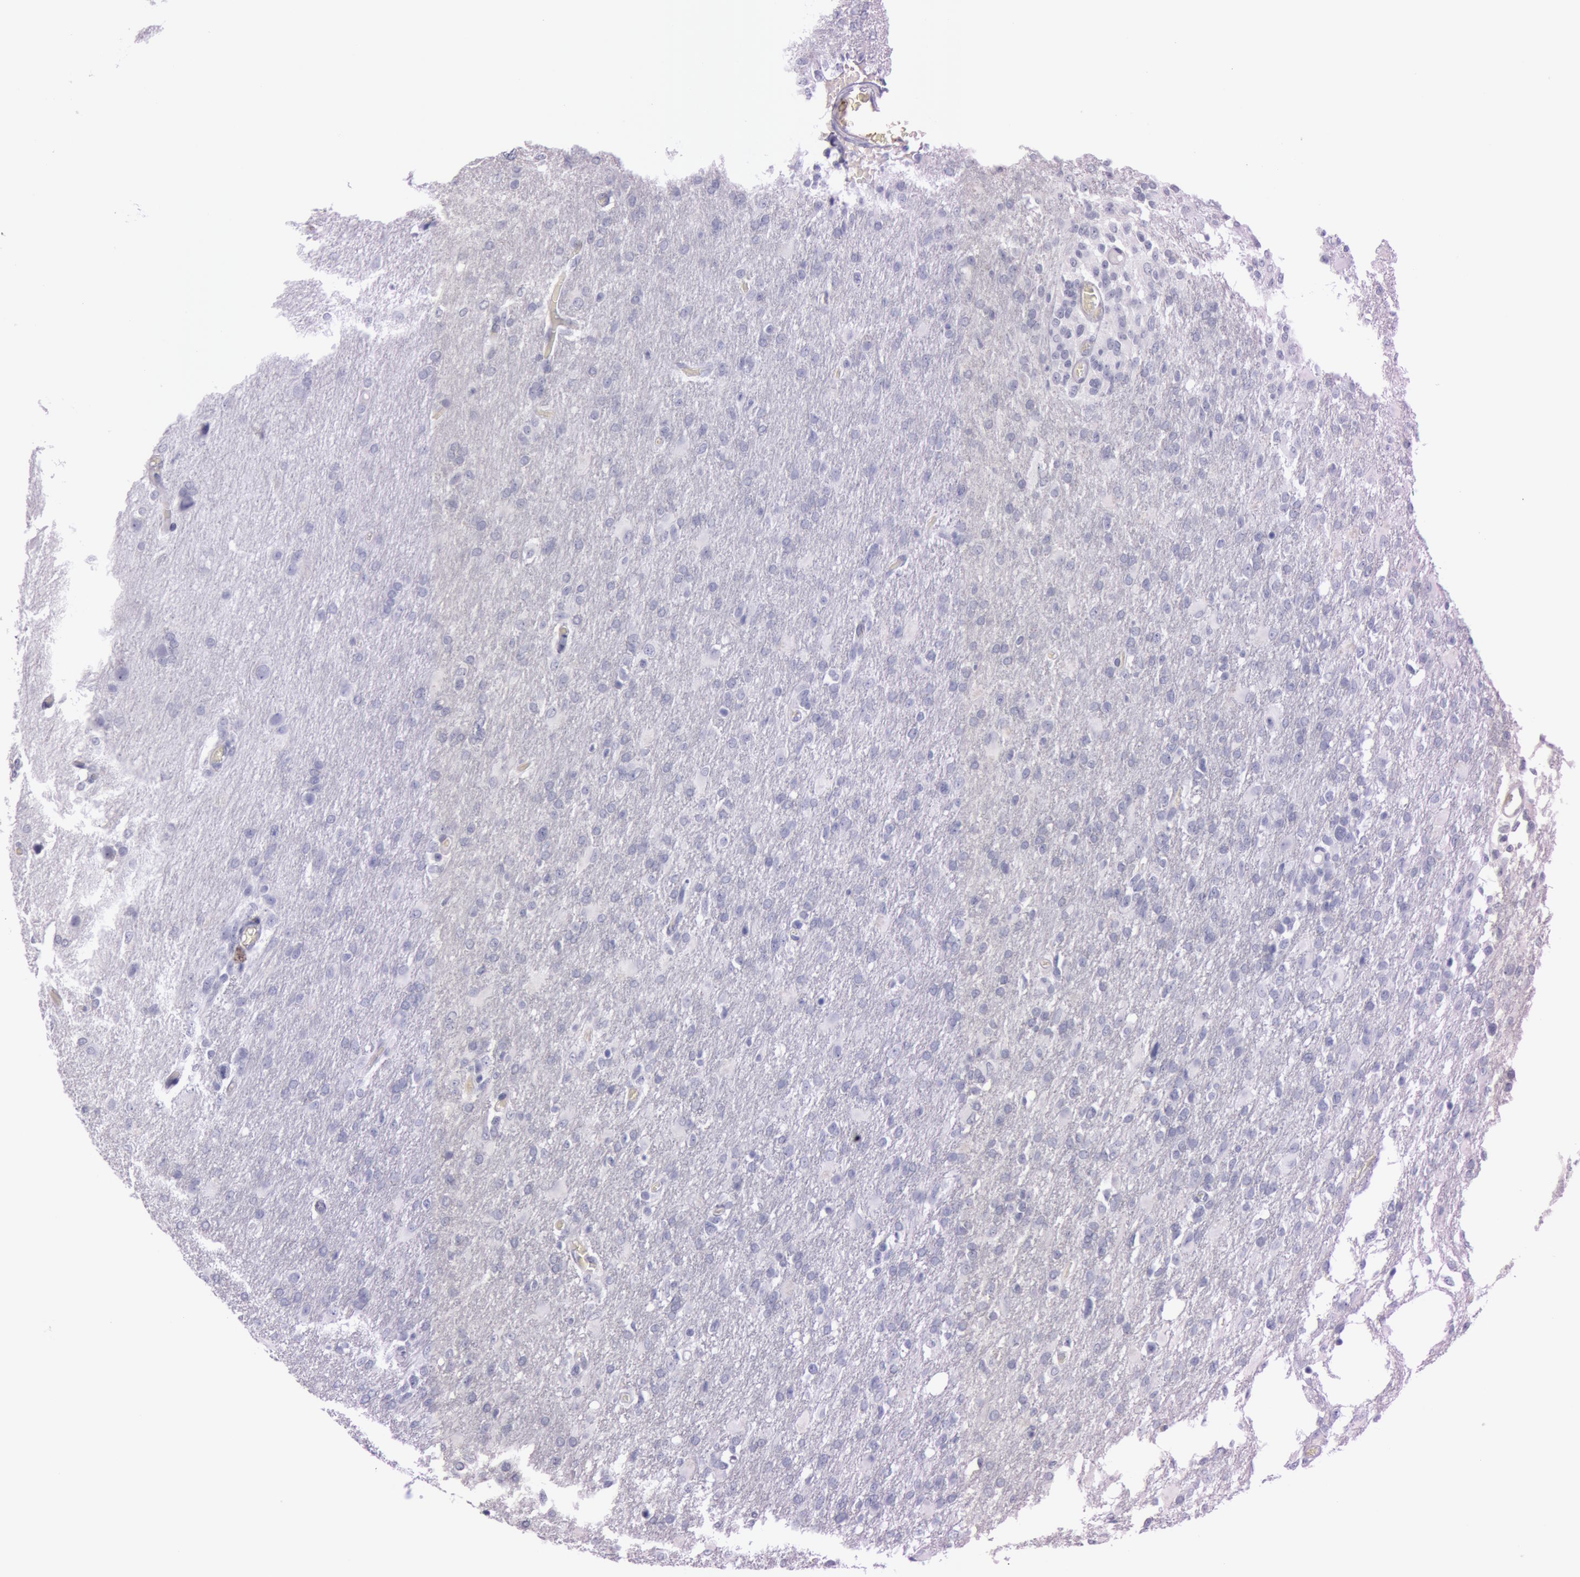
{"staining": {"intensity": "negative", "quantity": "none", "location": "none"}, "tissue": "glioma", "cell_type": "Tumor cells", "image_type": "cancer", "snomed": [{"axis": "morphology", "description": "Glioma, malignant, High grade"}, {"axis": "topography", "description": "Brain"}], "caption": "Human glioma stained for a protein using immunohistochemistry reveals no staining in tumor cells.", "gene": "S100A7", "patient": {"sex": "male", "age": 68}}